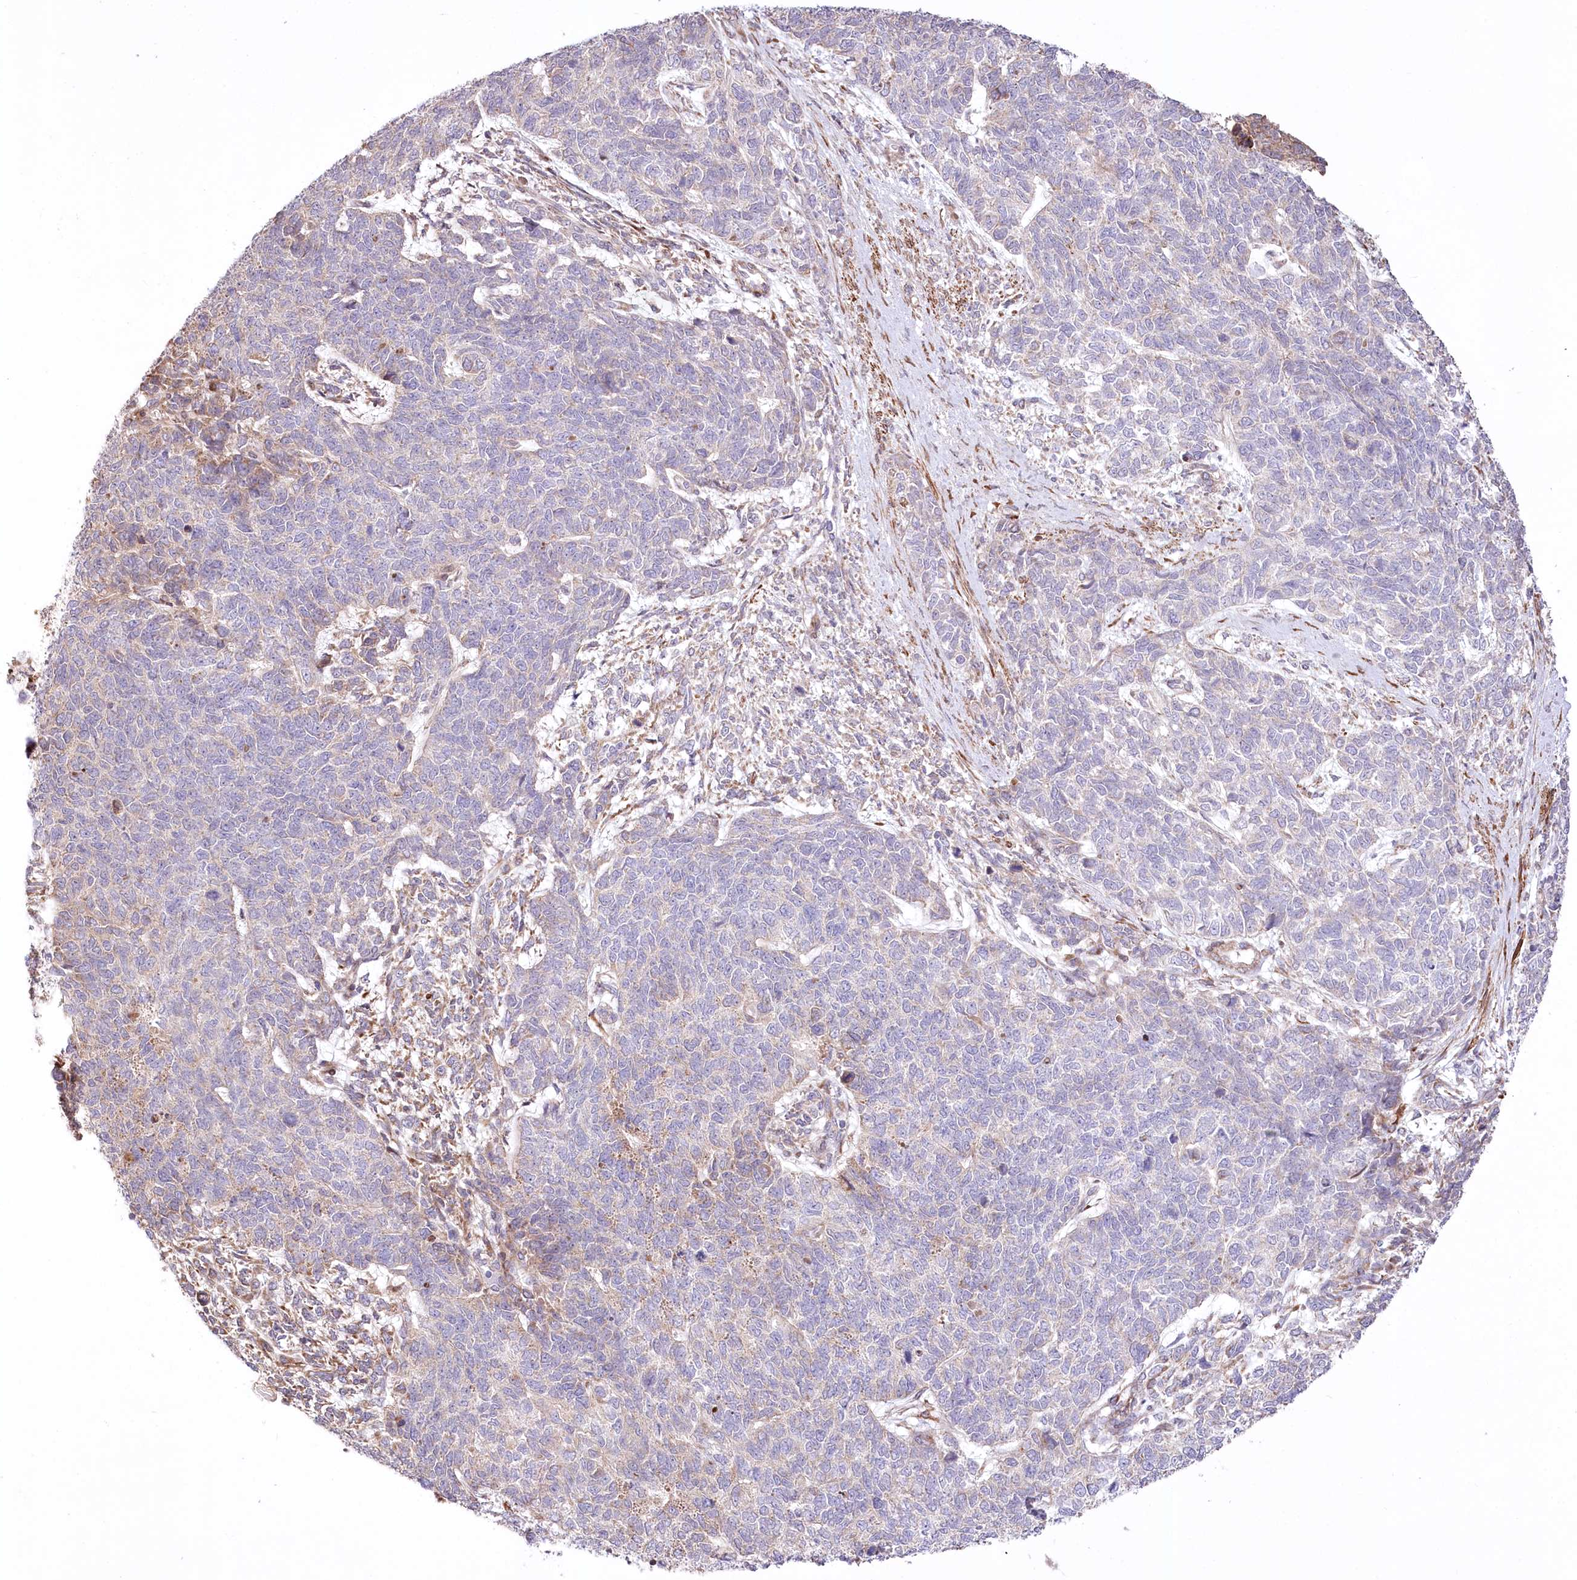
{"staining": {"intensity": "weak", "quantity": "<25%", "location": "cytoplasmic/membranous"}, "tissue": "cervical cancer", "cell_type": "Tumor cells", "image_type": "cancer", "snomed": [{"axis": "morphology", "description": "Squamous cell carcinoma, NOS"}, {"axis": "topography", "description": "Cervix"}], "caption": "Immunohistochemistry micrograph of neoplastic tissue: human cervical cancer (squamous cell carcinoma) stained with DAB (3,3'-diaminobenzidine) displays no significant protein expression in tumor cells.", "gene": "RNF24", "patient": {"sex": "female", "age": 63}}